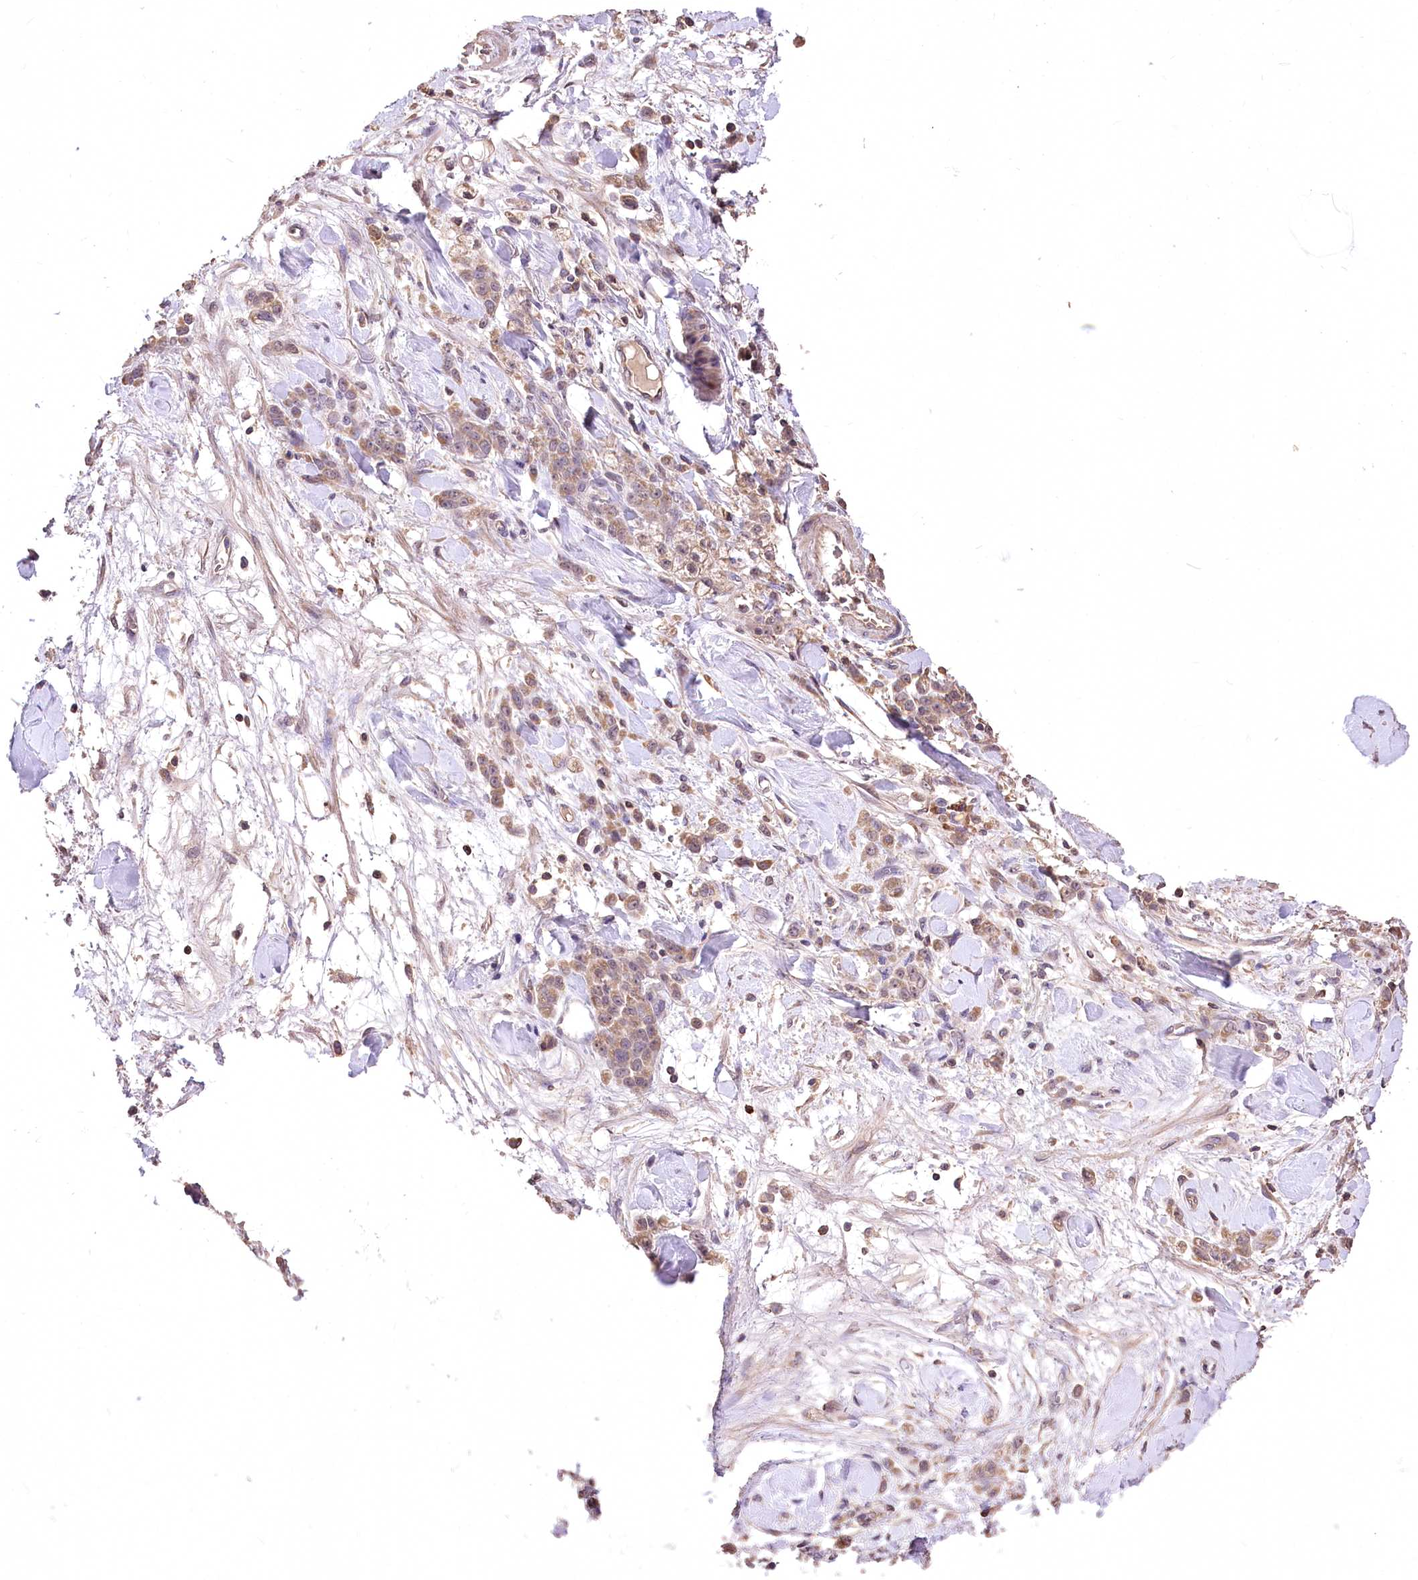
{"staining": {"intensity": "weak", "quantity": ">75%", "location": "cytoplasmic/membranous"}, "tissue": "stomach cancer", "cell_type": "Tumor cells", "image_type": "cancer", "snomed": [{"axis": "morphology", "description": "Normal tissue, NOS"}, {"axis": "morphology", "description": "Adenocarcinoma, NOS"}, {"axis": "topography", "description": "Stomach"}], "caption": "Weak cytoplasmic/membranous protein positivity is seen in about >75% of tumor cells in adenocarcinoma (stomach). (brown staining indicates protein expression, while blue staining denotes nuclei).", "gene": "SERGEF", "patient": {"sex": "male", "age": 82}}